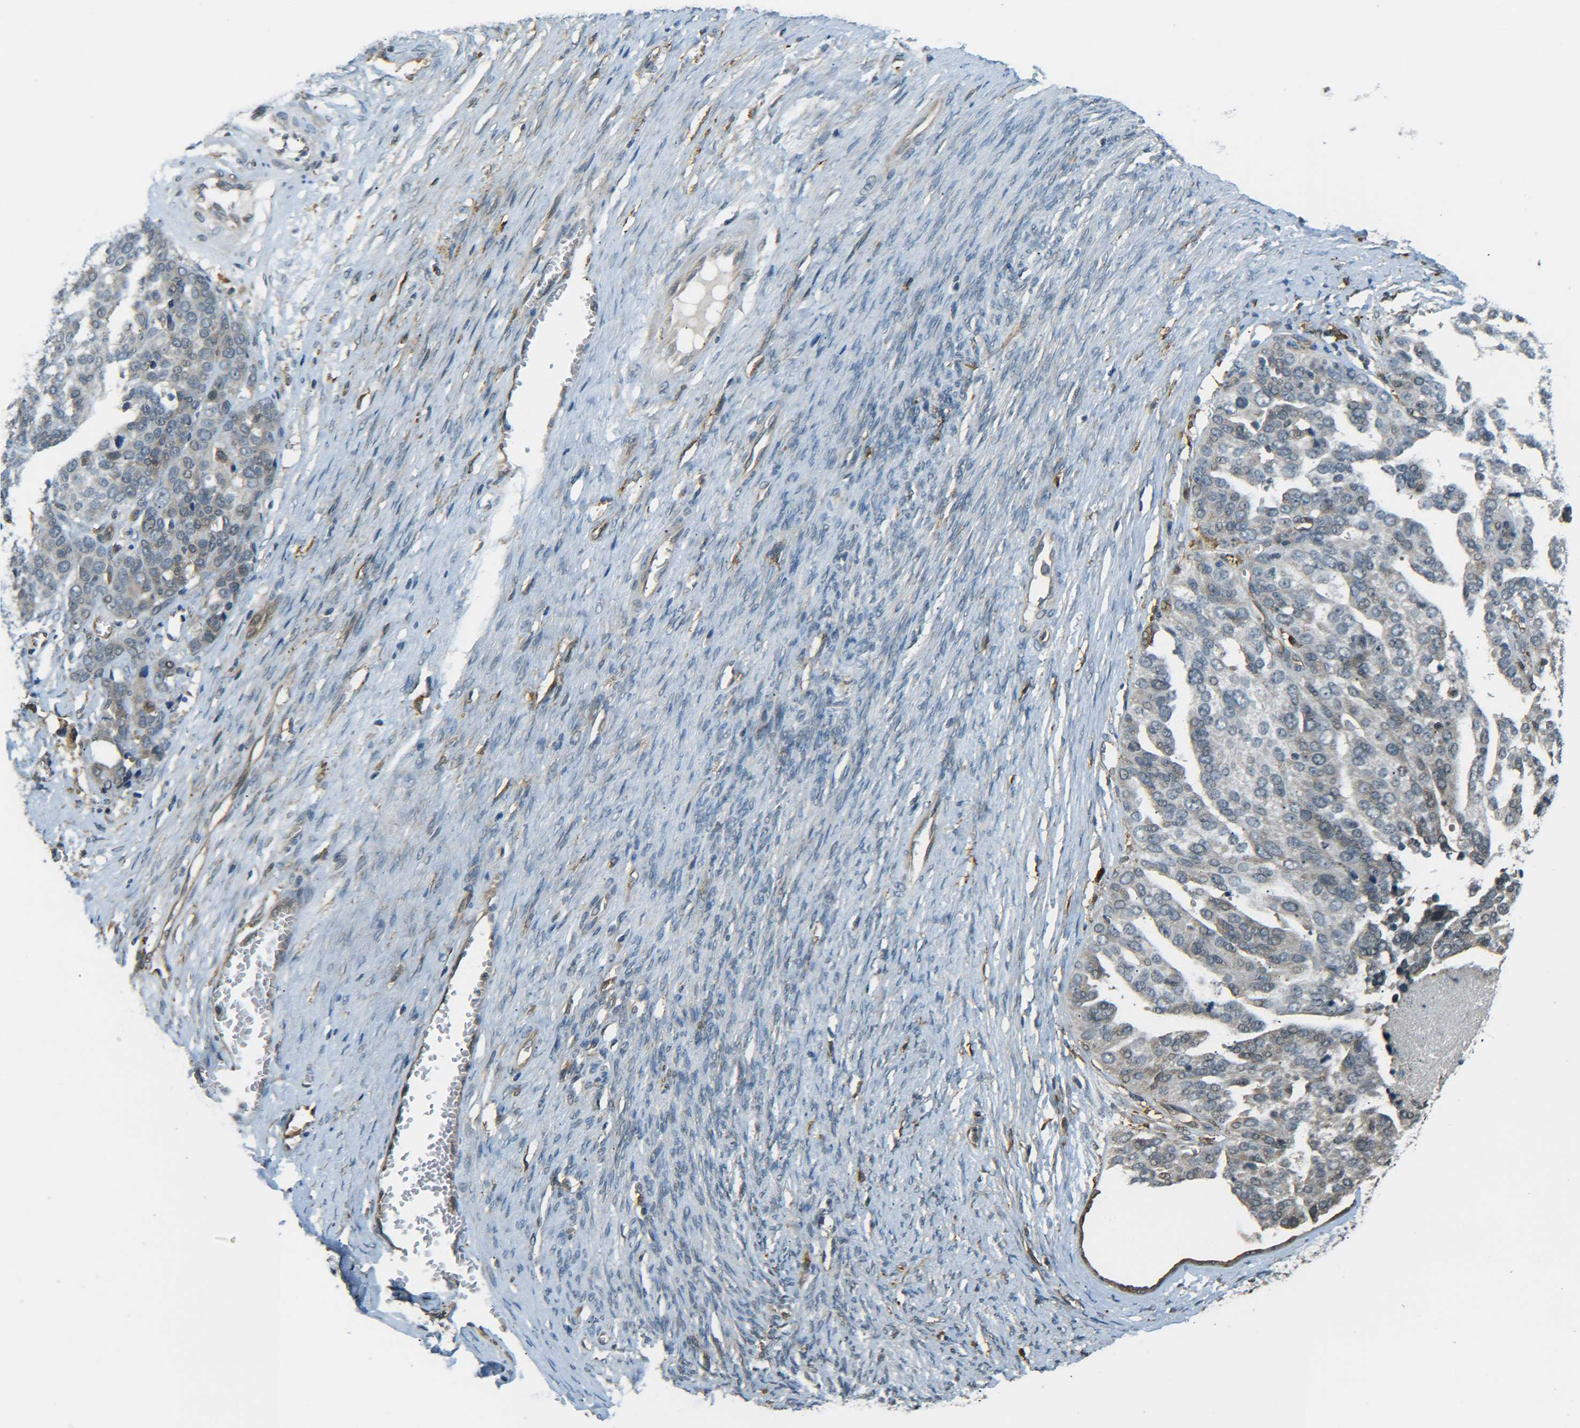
{"staining": {"intensity": "negative", "quantity": "none", "location": "none"}, "tissue": "ovarian cancer", "cell_type": "Tumor cells", "image_type": "cancer", "snomed": [{"axis": "morphology", "description": "Cystadenocarcinoma, serous, NOS"}, {"axis": "topography", "description": "Ovary"}], "caption": "Protein analysis of ovarian serous cystadenocarcinoma shows no significant staining in tumor cells. (DAB immunohistochemistry visualized using brightfield microscopy, high magnification).", "gene": "DAB2", "patient": {"sex": "female", "age": 44}}